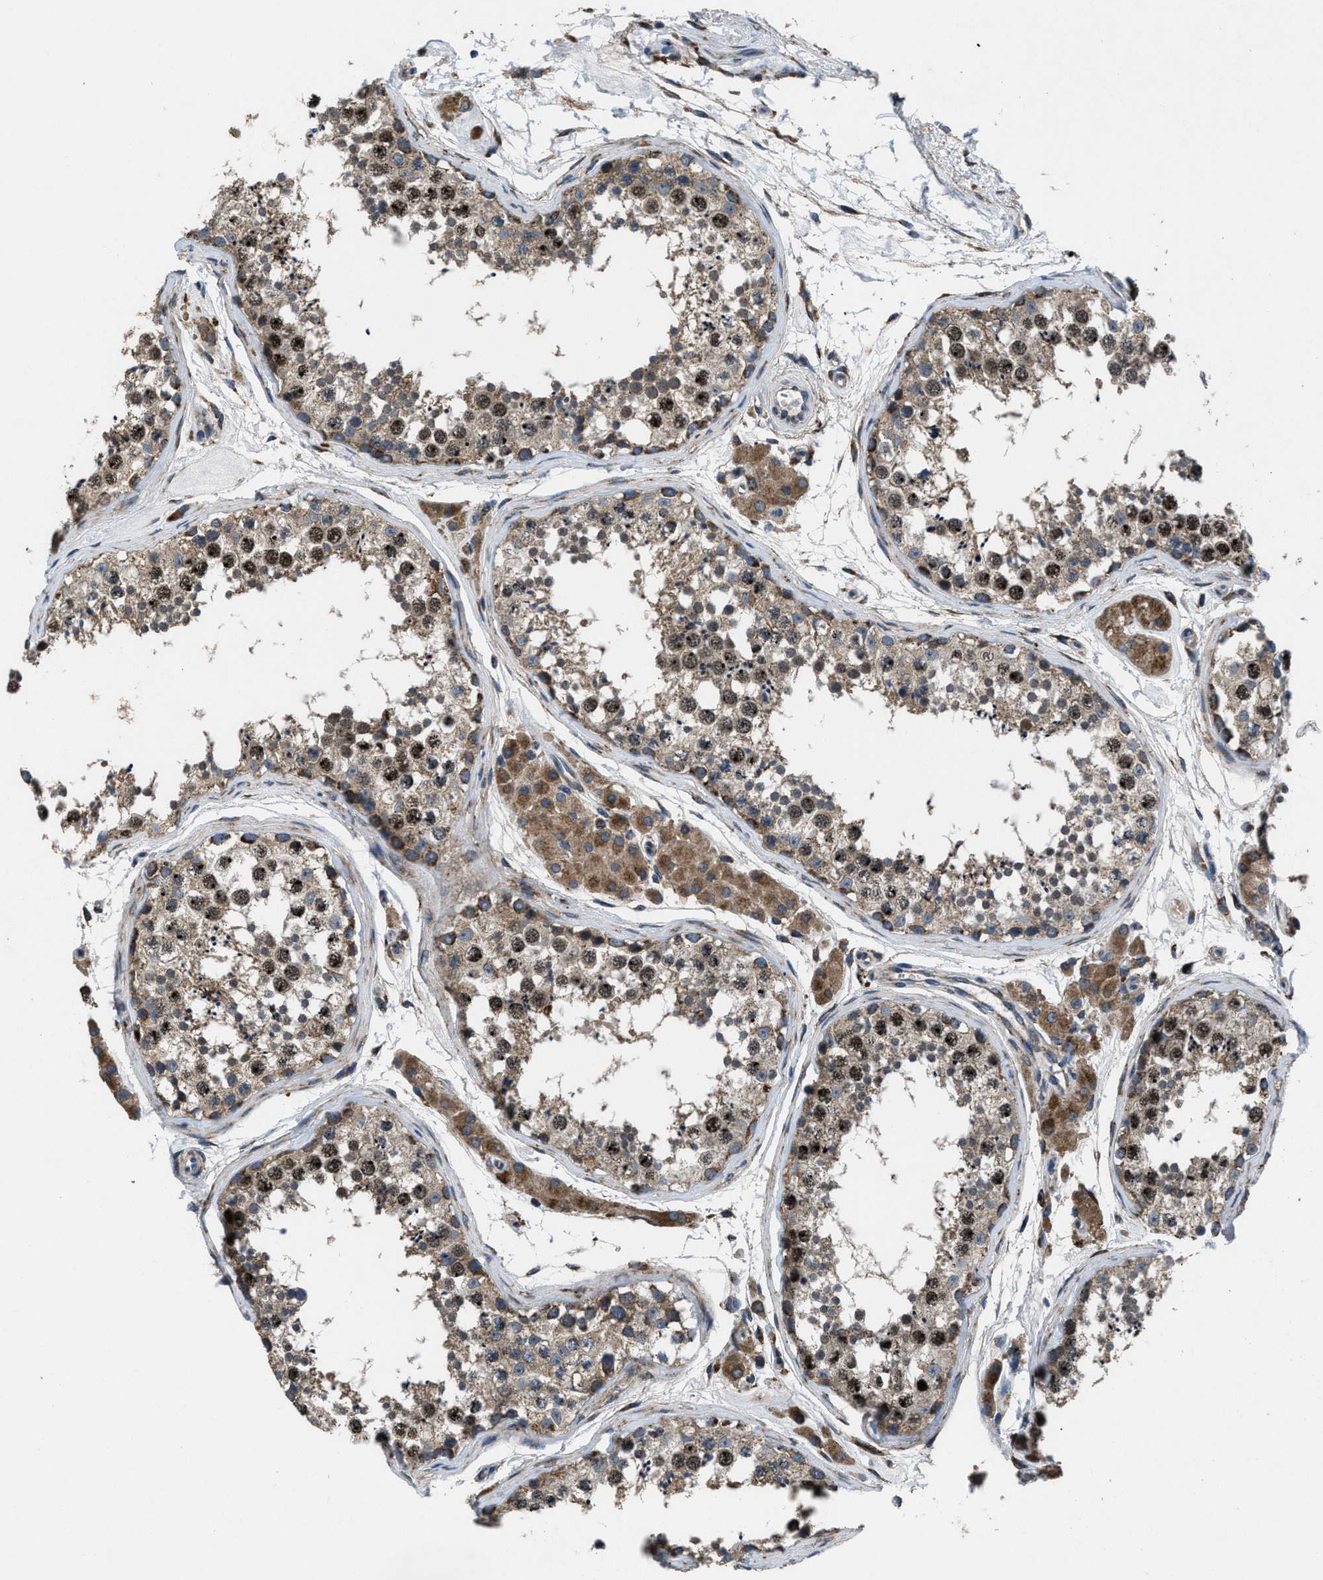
{"staining": {"intensity": "moderate", "quantity": ">75%", "location": "cytoplasmic/membranous,nuclear"}, "tissue": "testis", "cell_type": "Cells in seminiferous ducts", "image_type": "normal", "snomed": [{"axis": "morphology", "description": "Normal tissue, NOS"}, {"axis": "topography", "description": "Testis"}], "caption": "Immunohistochemical staining of unremarkable testis demonstrates >75% levels of moderate cytoplasmic/membranous,nuclear protein staining in about >75% of cells in seminiferous ducts. (DAB IHC with brightfield microscopy, high magnification).", "gene": "PDP1", "patient": {"sex": "male", "age": 56}}